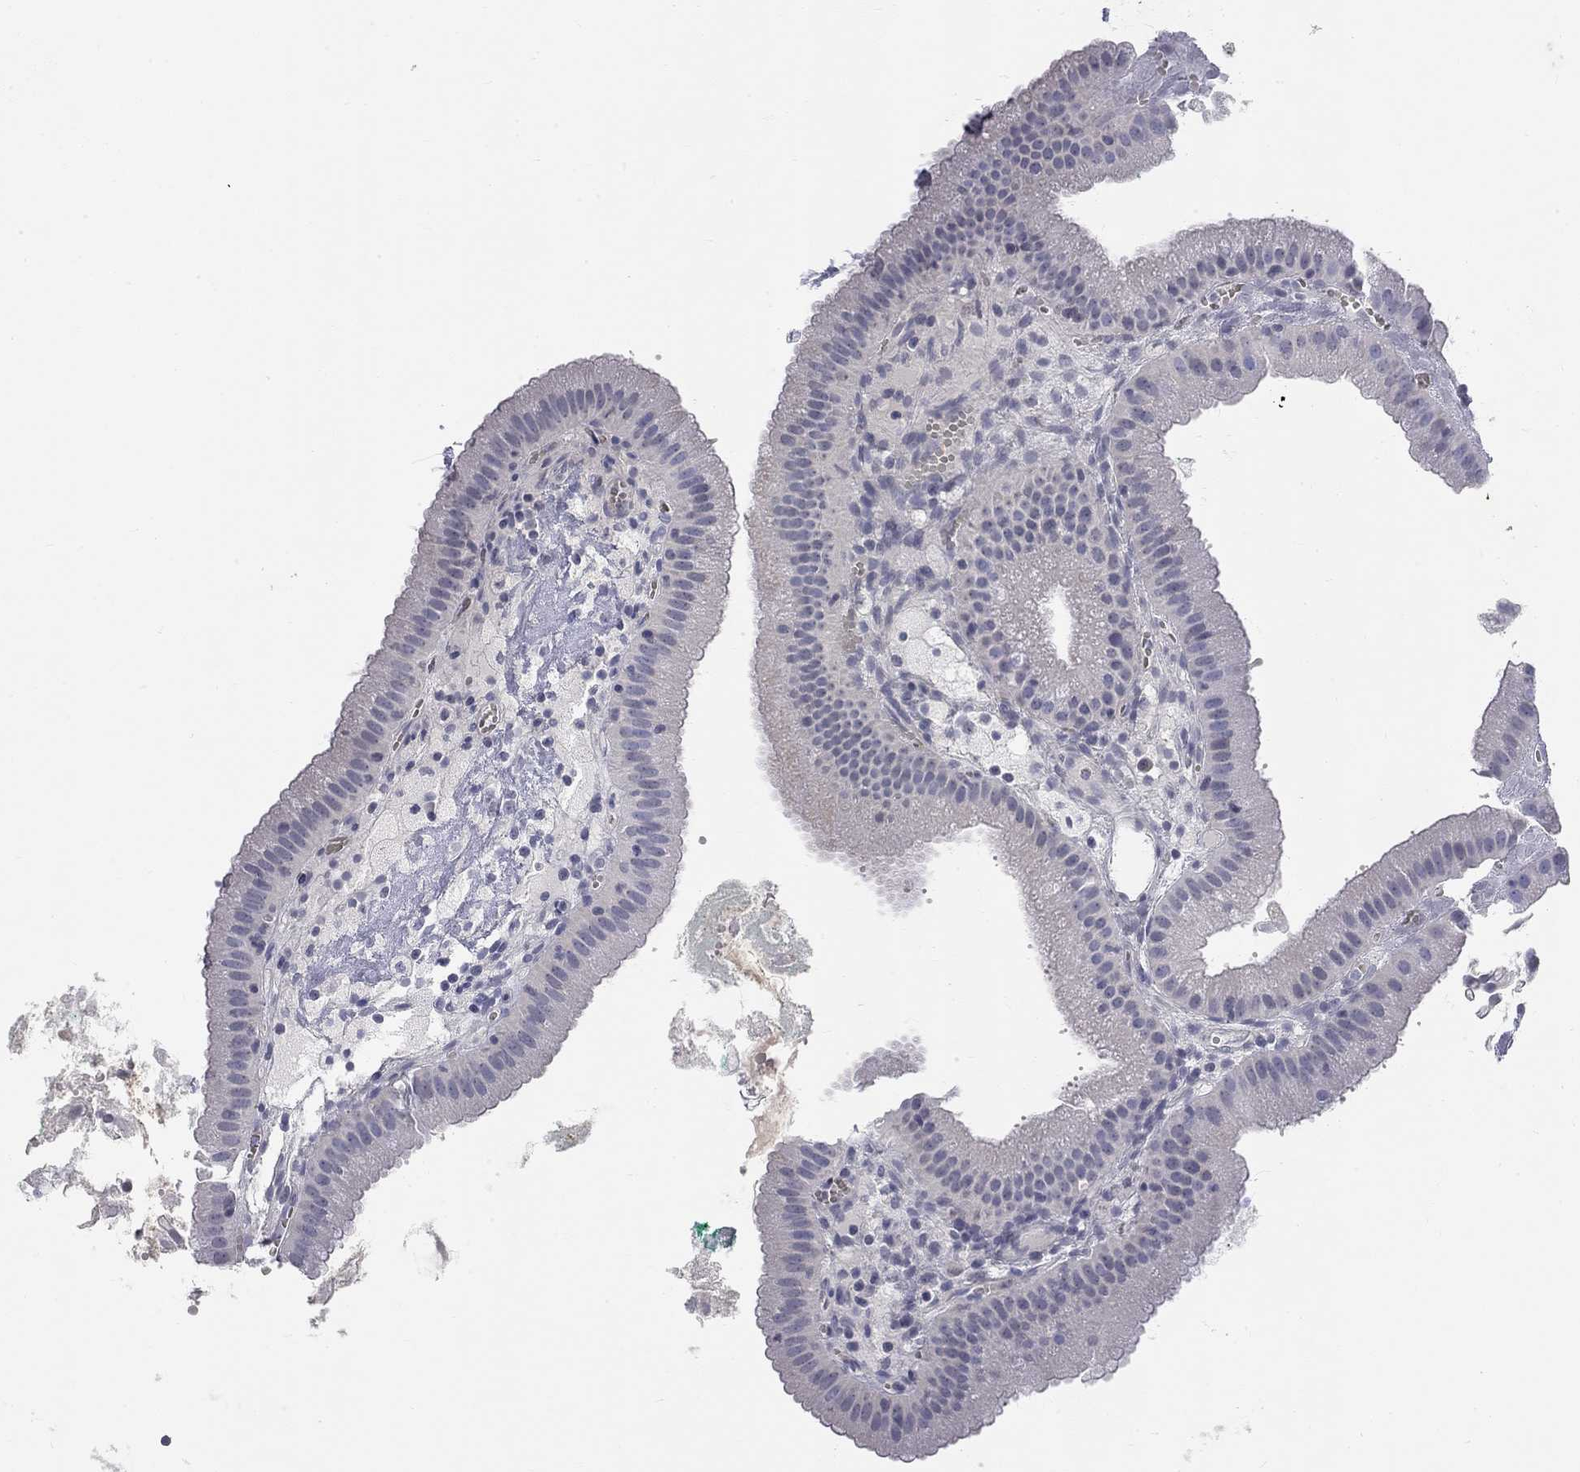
{"staining": {"intensity": "negative", "quantity": "none", "location": "none"}, "tissue": "gallbladder", "cell_type": "Glandular cells", "image_type": "normal", "snomed": [{"axis": "morphology", "description": "Normal tissue, NOS"}, {"axis": "topography", "description": "Gallbladder"}], "caption": "High power microscopy histopathology image of an immunohistochemistry (IHC) photomicrograph of normal gallbladder, revealing no significant positivity in glandular cells.", "gene": "PHOX2B", "patient": {"sex": "male", "age": 67}}